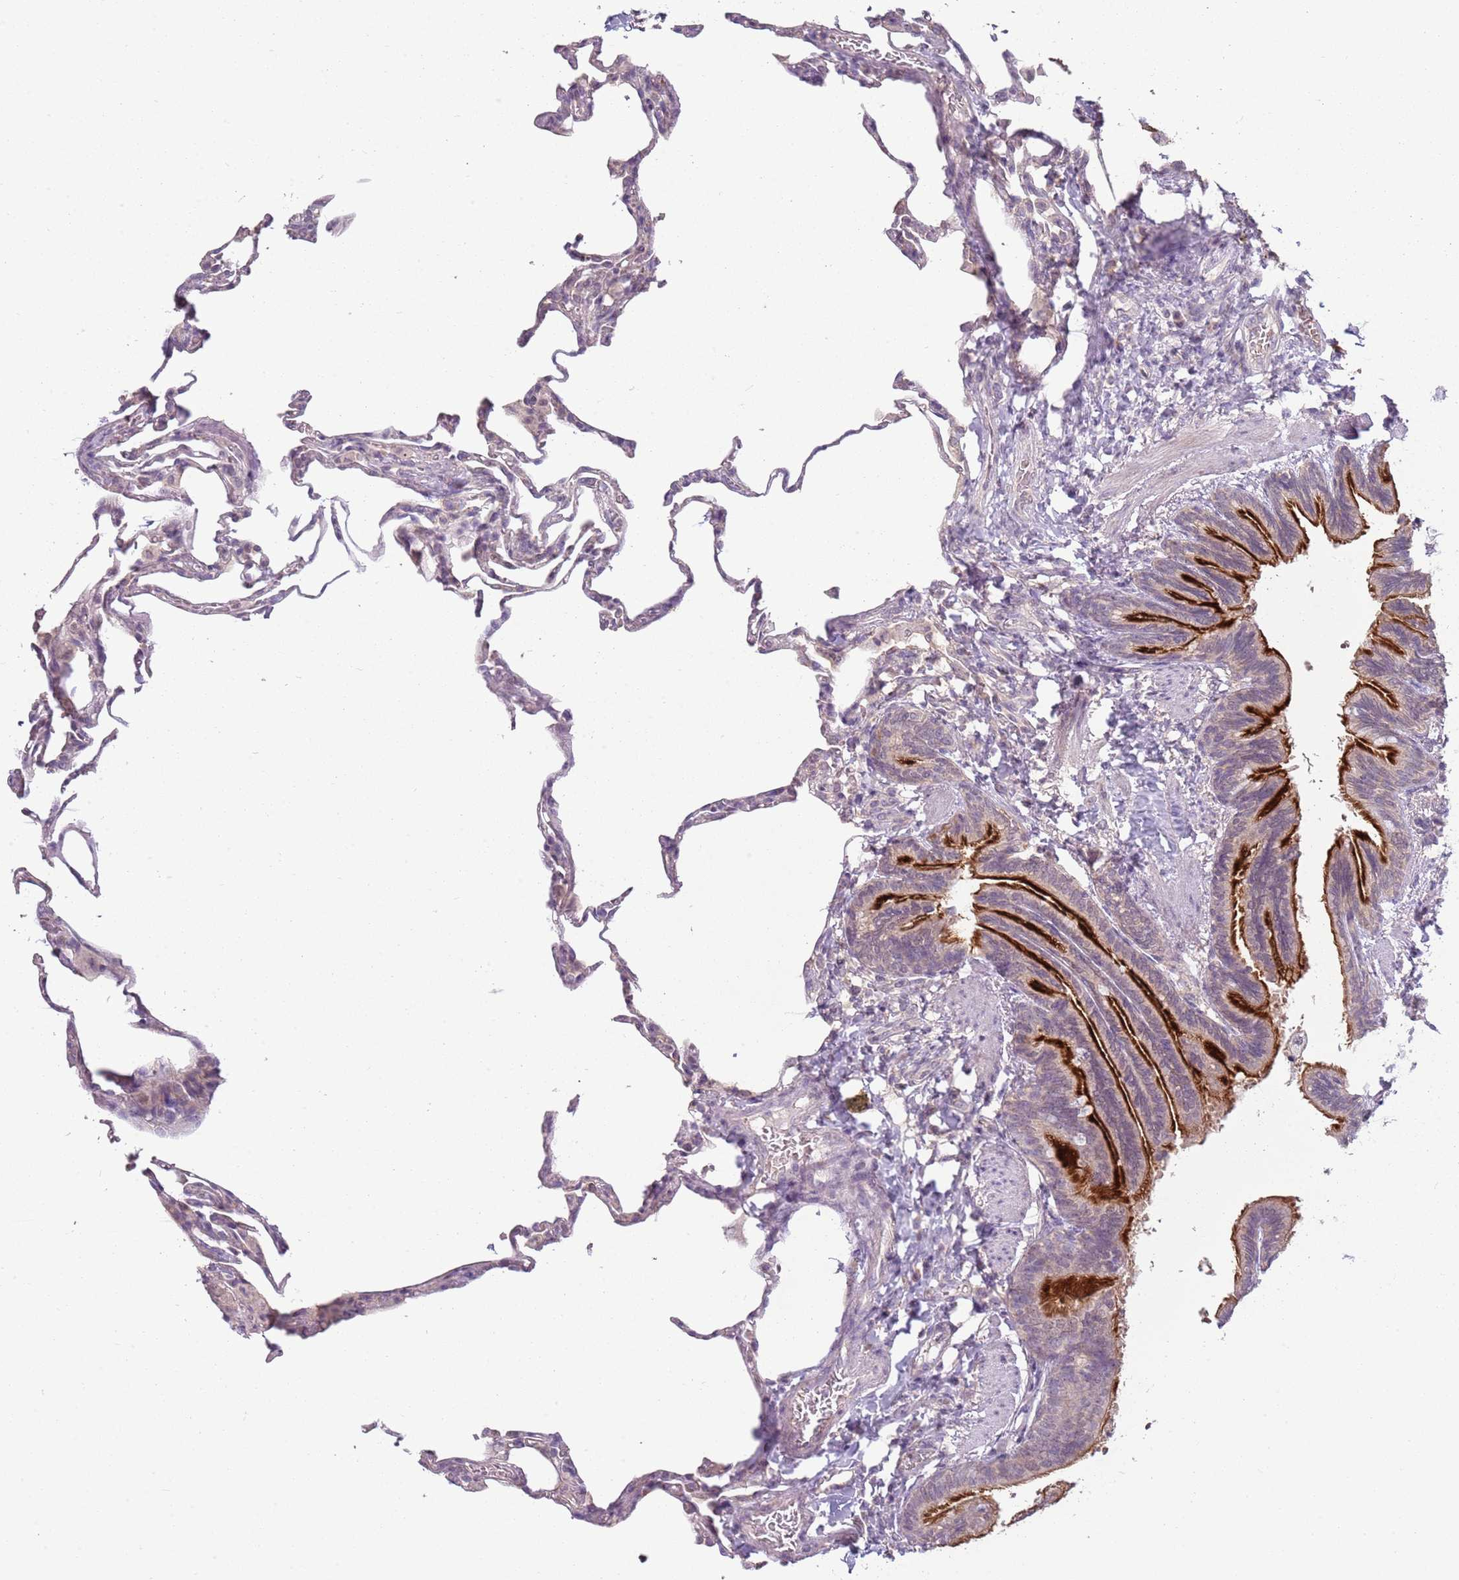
{"staining": {"intensity": "negative", "quantity": "none", "location": "none"}, "tissue": "lung", "cell_type": "Alveolar cells", "image_type": "normal", "snomed": [{"axis": "morphology", "description": "Normal tissue, NOS"}, {"axis": "topography", "description": "Lung"}], "caption": "This is an immunohistochemistry (IHC) micrograph of normal lung. There is no staining in alveolar cells.", "gene": "TEKT4", "patient": {"sex": "male", "age": 20}}